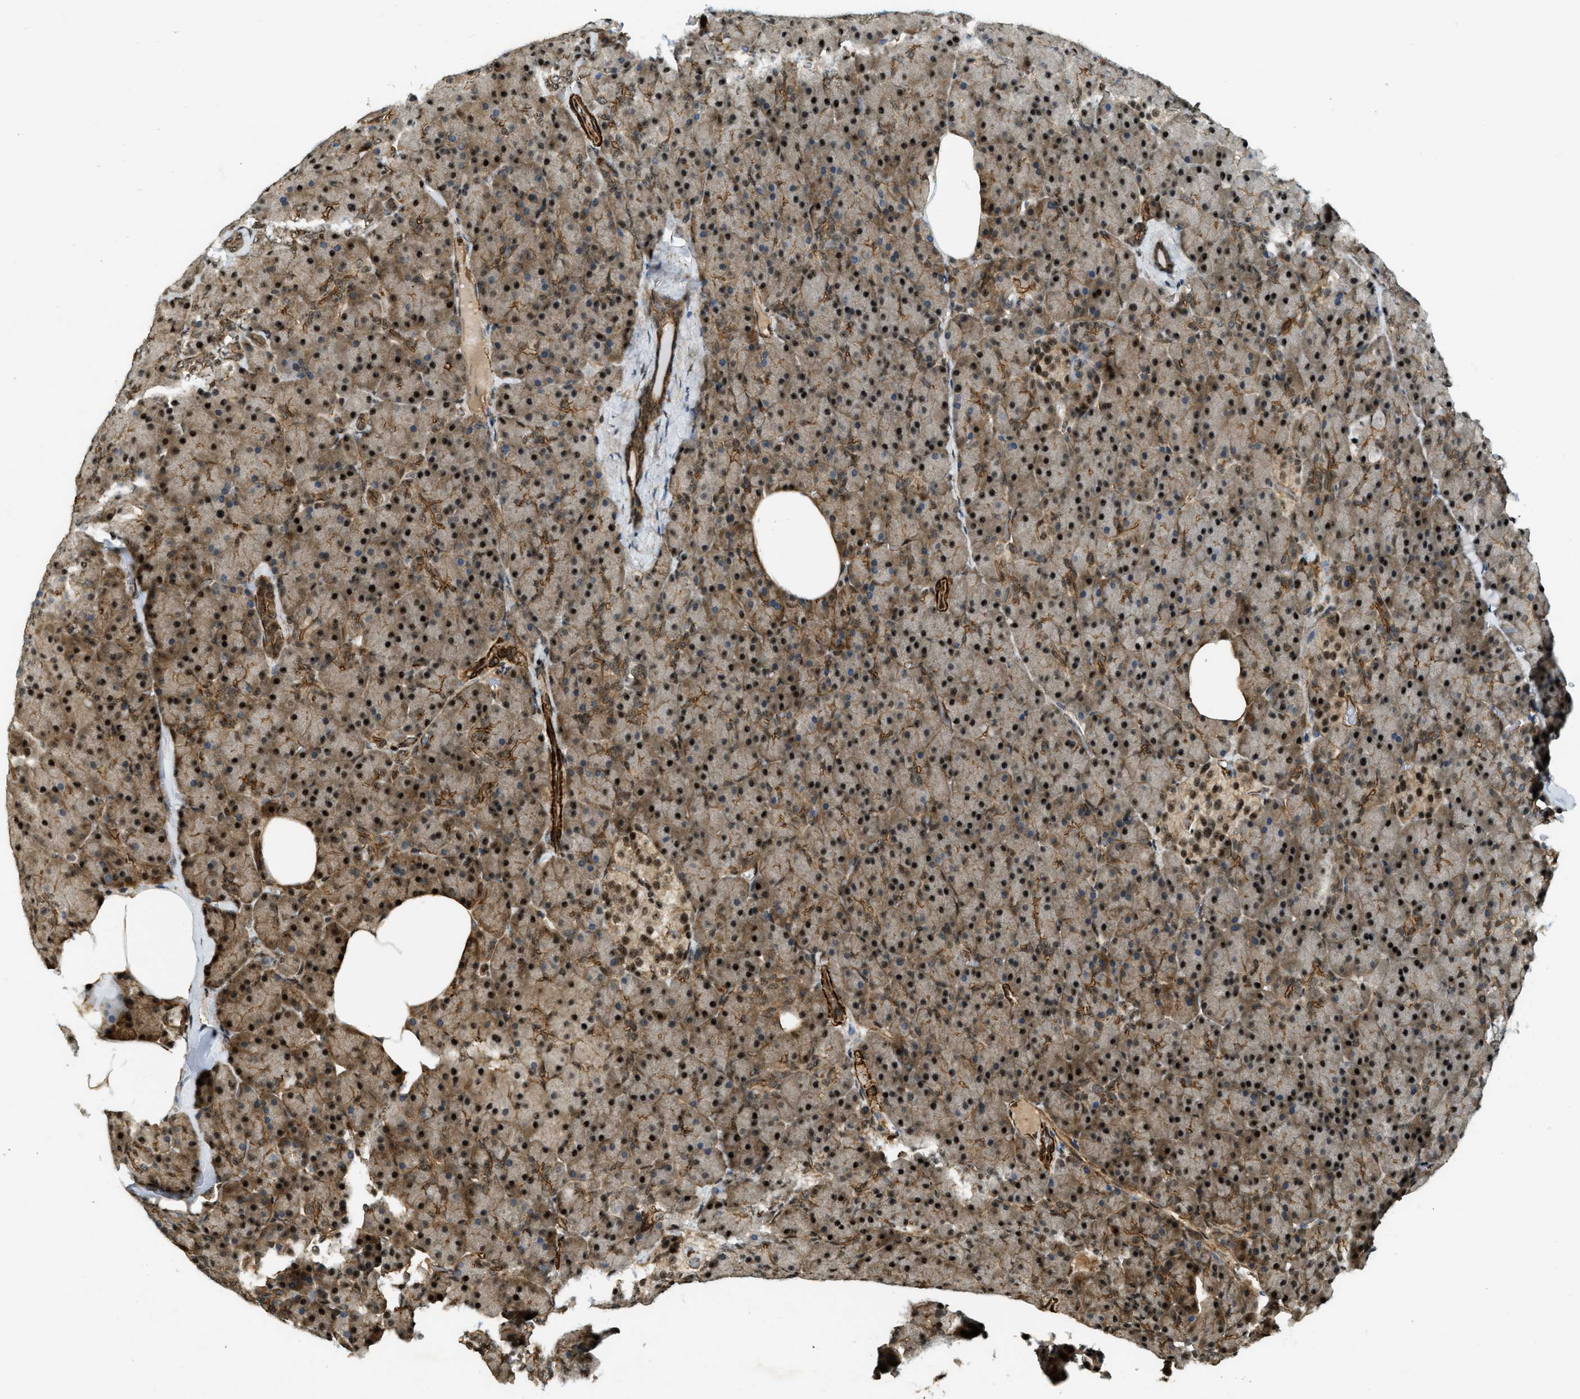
{"staining": {"intensity": "strong", "quantity": ">75%", "location": "cytoplasmic/membranous,nuclear"}, "tissue": "pancreas", "cell_type": "Exocrine glandular cells", "image_type": "normal", "snomed": [{"axis": "morphology", "description": "Normal tissue, NOS"}, {"axis": "topography", "description": "Pancreas"}], "caption": "Pancreas stained with a protein marker exhibits strong staining in exocrine glandular cells.", "gene": "CFAP36", "patient": {"sex": "female", "age": 35}}